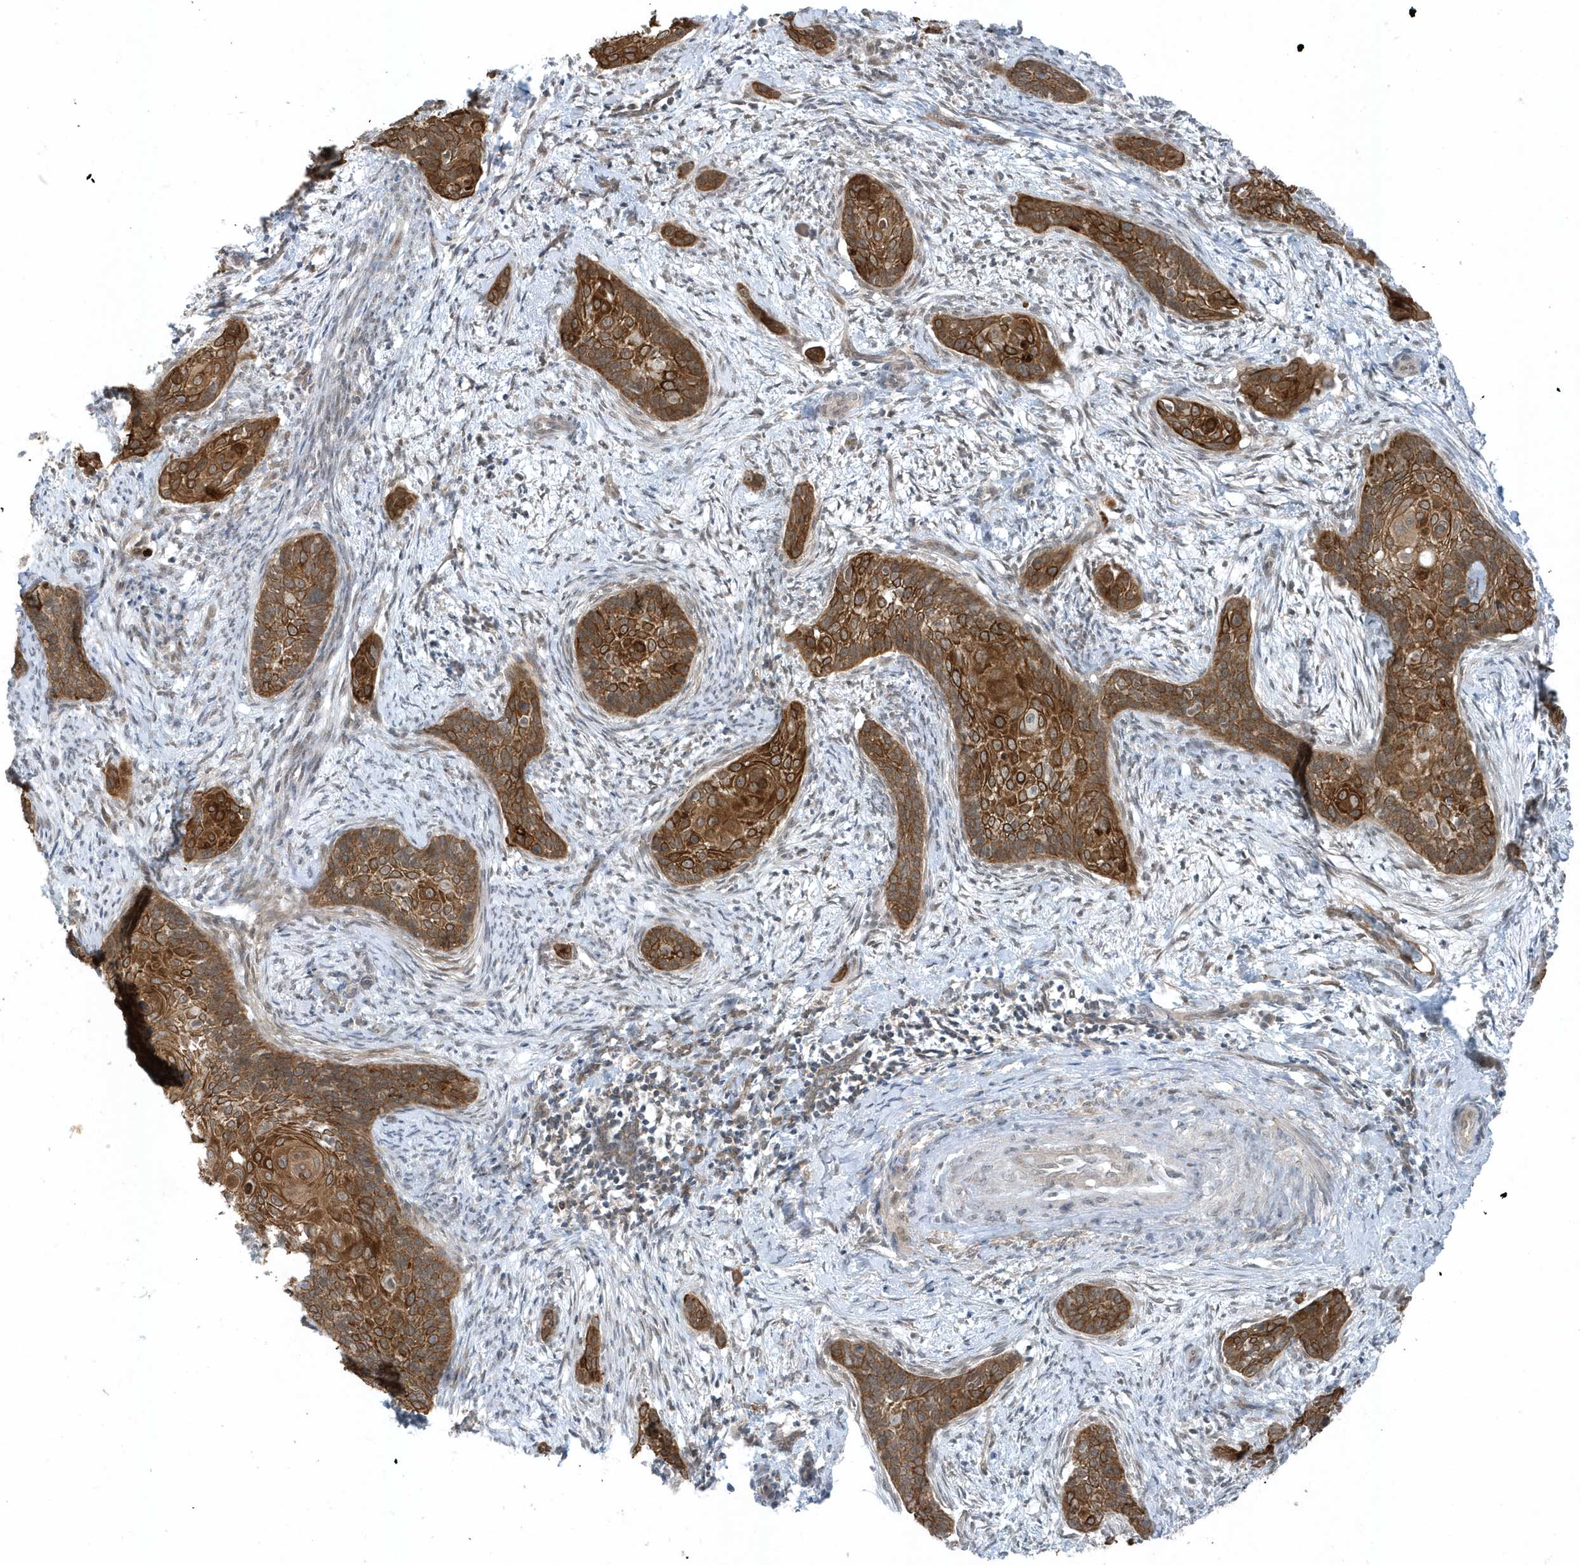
{"staining": {"intensity": "strong", "quantity": "25%-75%", "location": "cytoplasmic/membranous"}, "tissue": "cervical cancer", "cell_type": "Tumor cells", "image_type": "cancer", "snomed": [{"axis": "morphology", "description": "Squamous cell carcinoma, NOS"}, {"axis": "topography", "description": "Cervix"}], "caption": "There is high levels of strong cytoplasmic/membranous expression in tumor cells of cervical cancer (squamous cell carcinoma), as demonstrated by immunohistochemical staining (brown color).", "gene": "PARD3B", "patient": {"sex": "female", "age": 33}}